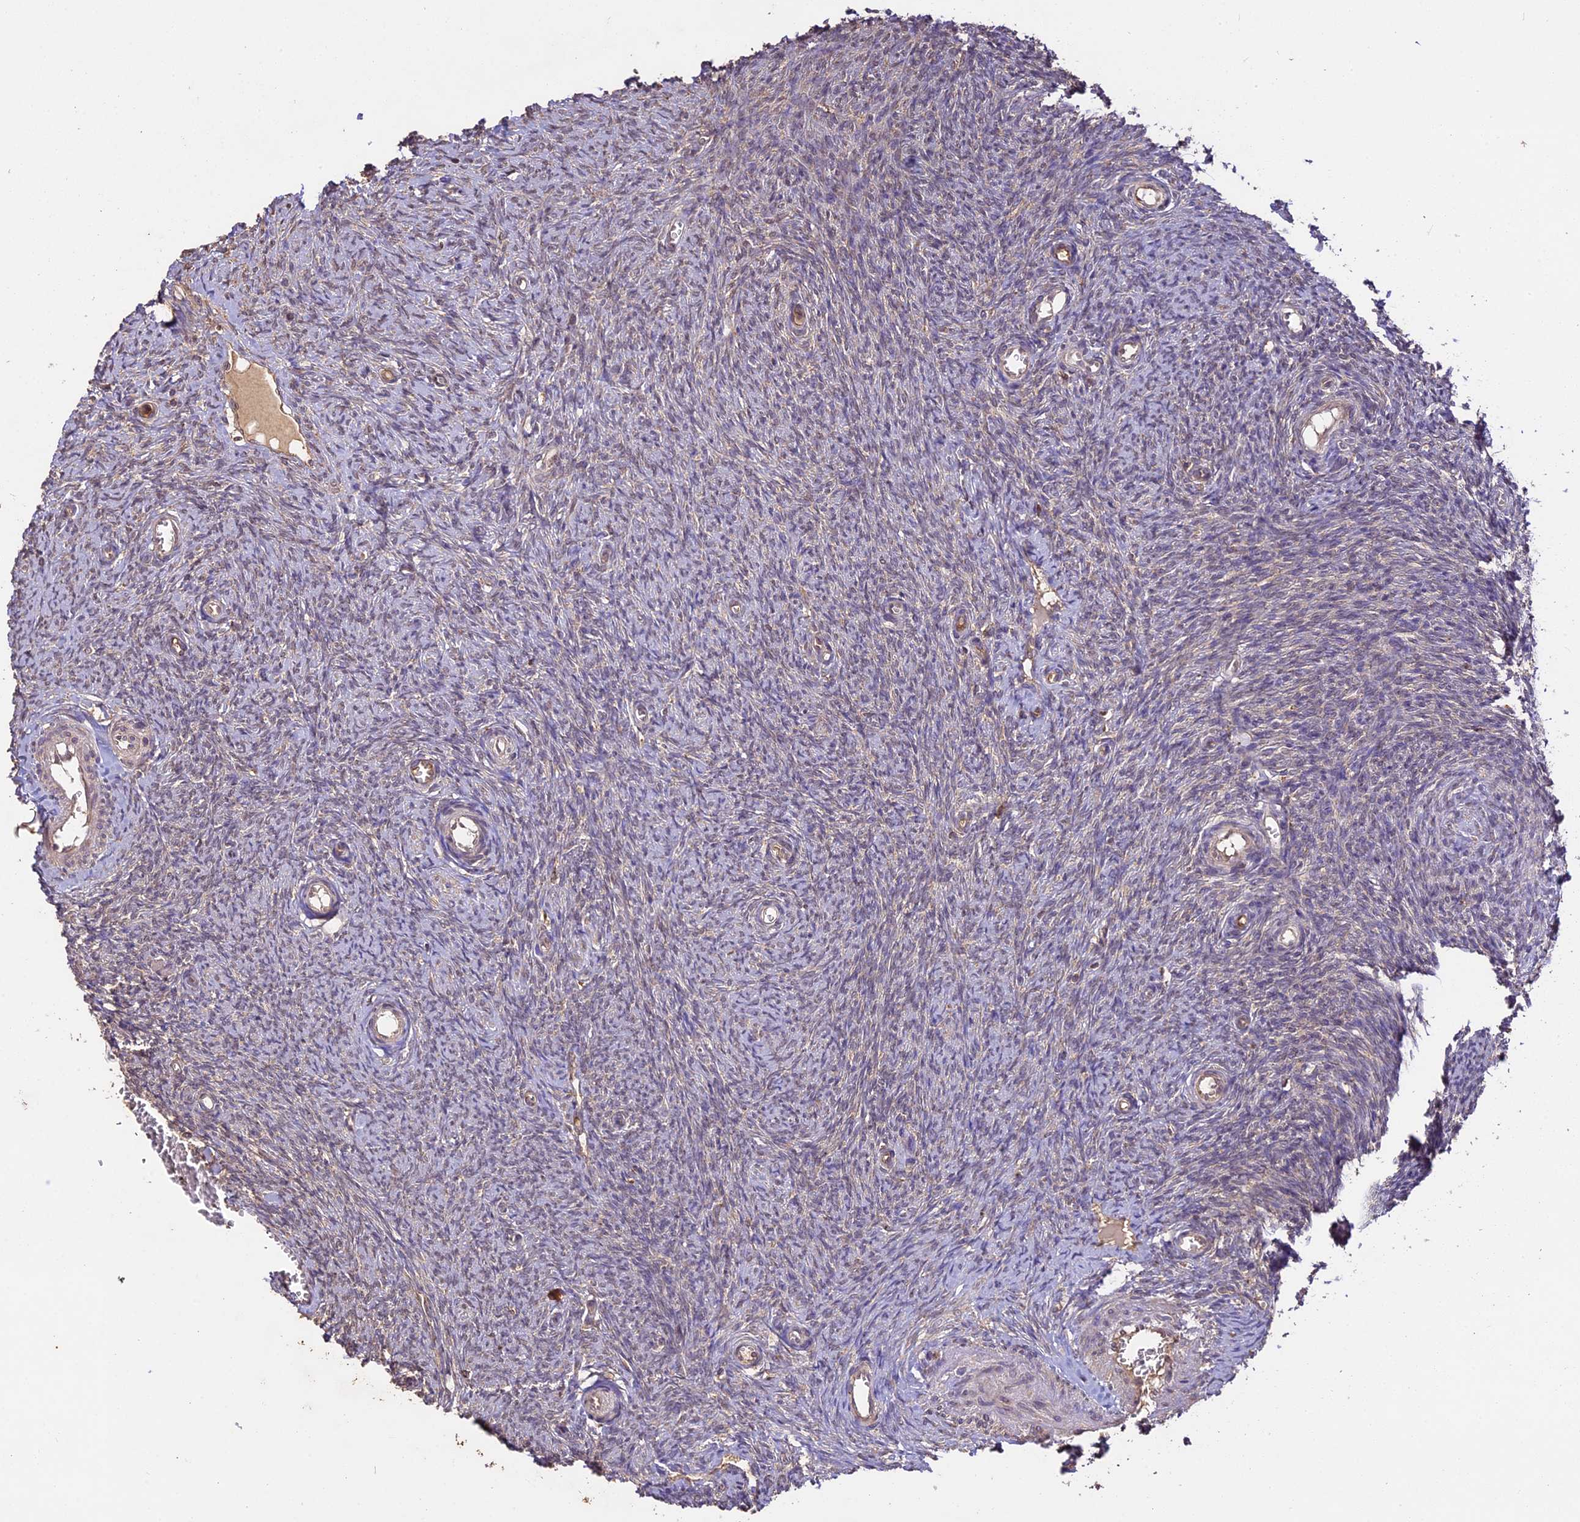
{"staining": {"intensity": "negative", "quantity": "none", "location": "none"}, "tissue": "ovary", "cell_type": "Ovarian stroma cells", "image_type": "normal", "snomed": [{"axis": "morphology", "description": "Normal tissue, NOS"}, {"axis": "topography", "description": "Ovary"}], "caption": "A high-resolution histopathology image shows immunohistochemistry staining of normal ovary, which displays no significant expression in ovarian stroma cells.", "gene": "BRAP", "patient": {"sex": "female", "age": 44}}